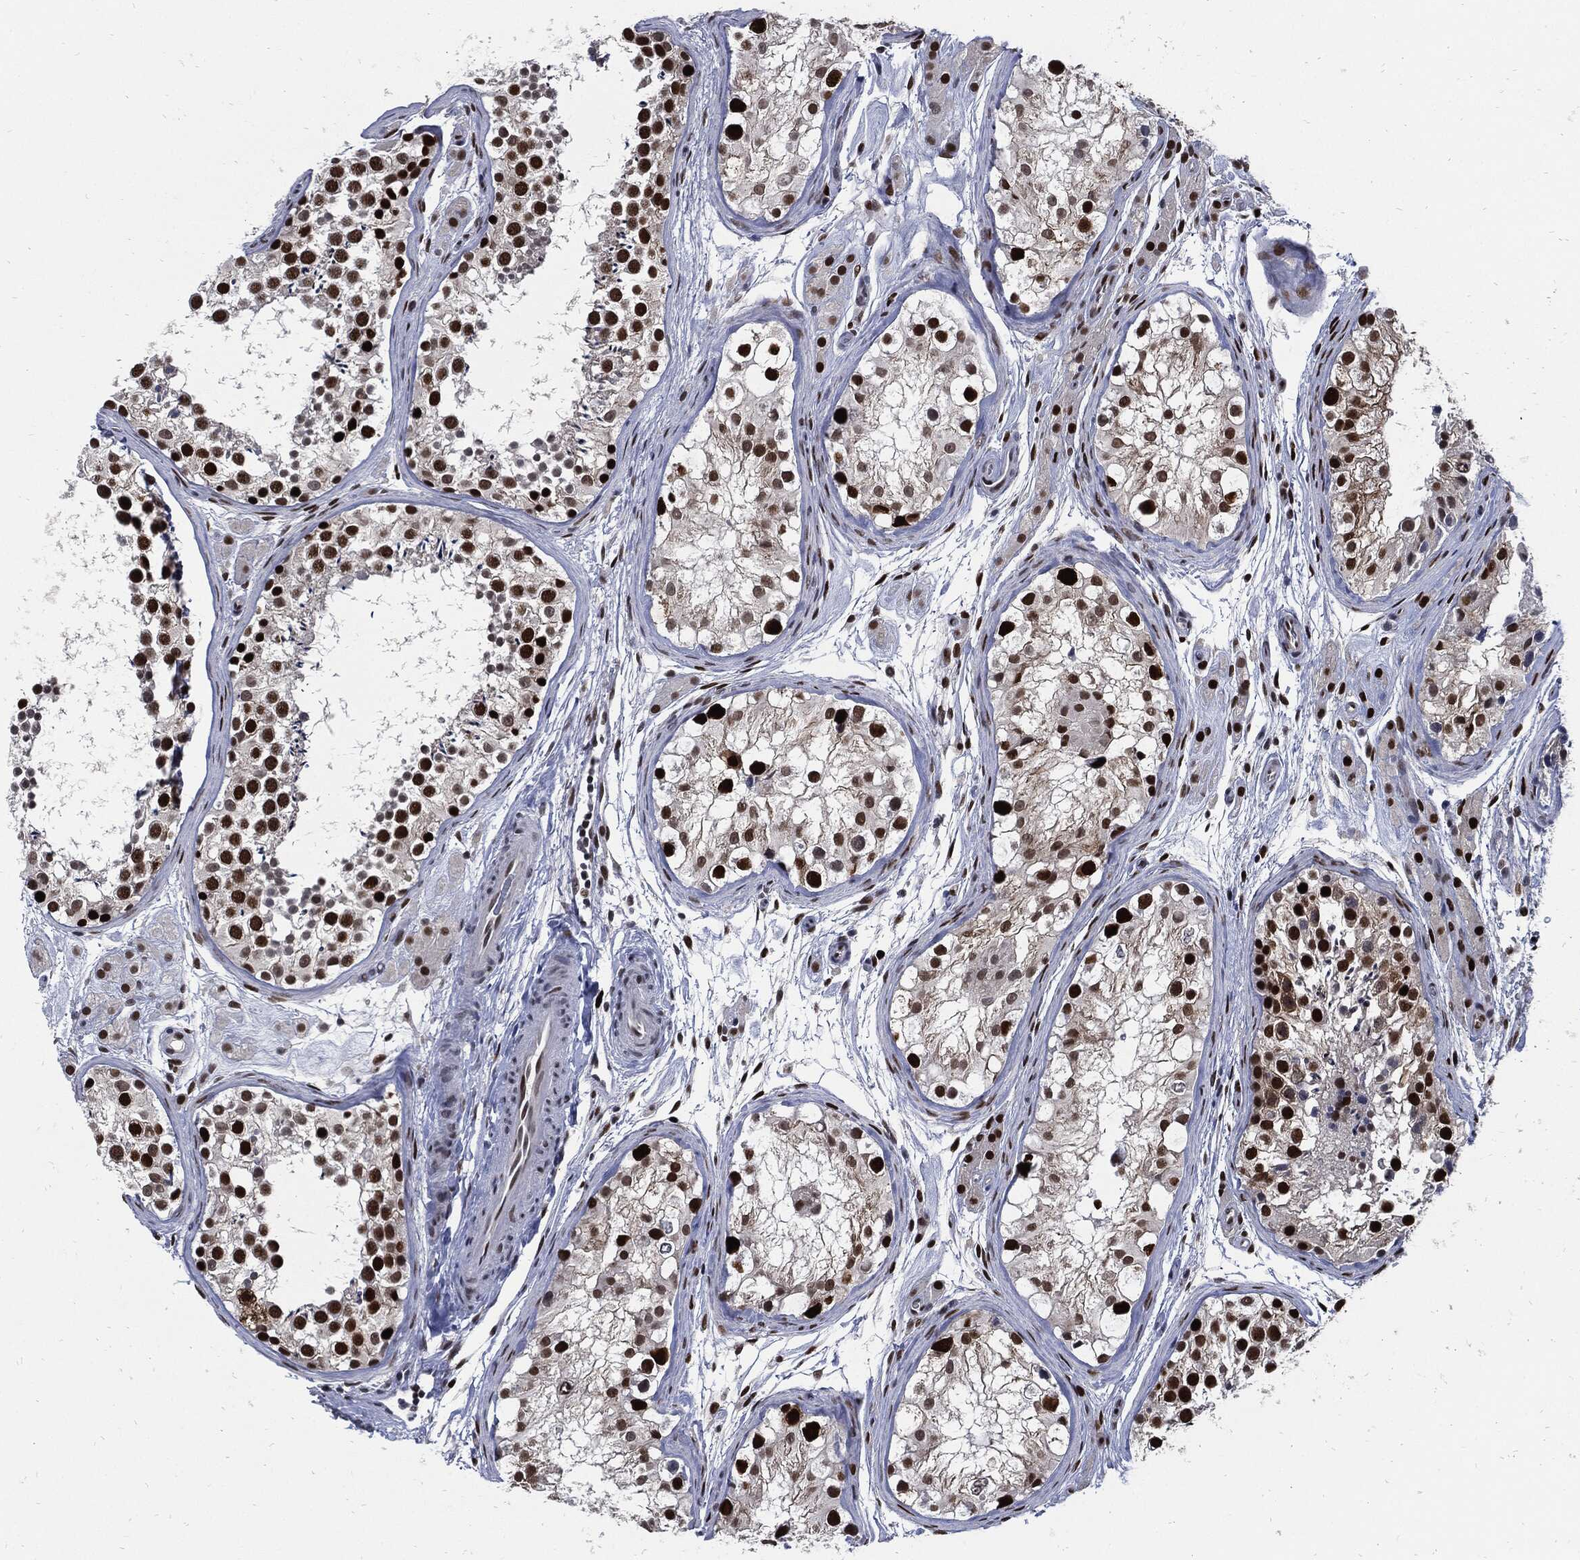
{"staining": {"intensity": "strong", "quantity": ">75%", "location": "nuclear"}, "tissue": "testis", "cell_type": "Cells in seminiferous ducts", "image_type": "normal", "snomed": [{"axis": "morphology", "description": "Normal tissue, NOS"}, {"axis": "topography", "description": "Testis"}], "caption": "Cells in seminiferous ducts exhibit high levels of strong nuclear staining in approximately >75% of cells in benign testis. The staining was performed using DAB, with brown indicating positive protein expression. Nuclei are stained blue with hematoxylin.", "gene": "NBN", "patient": {"sex": "male", "age": 31}}